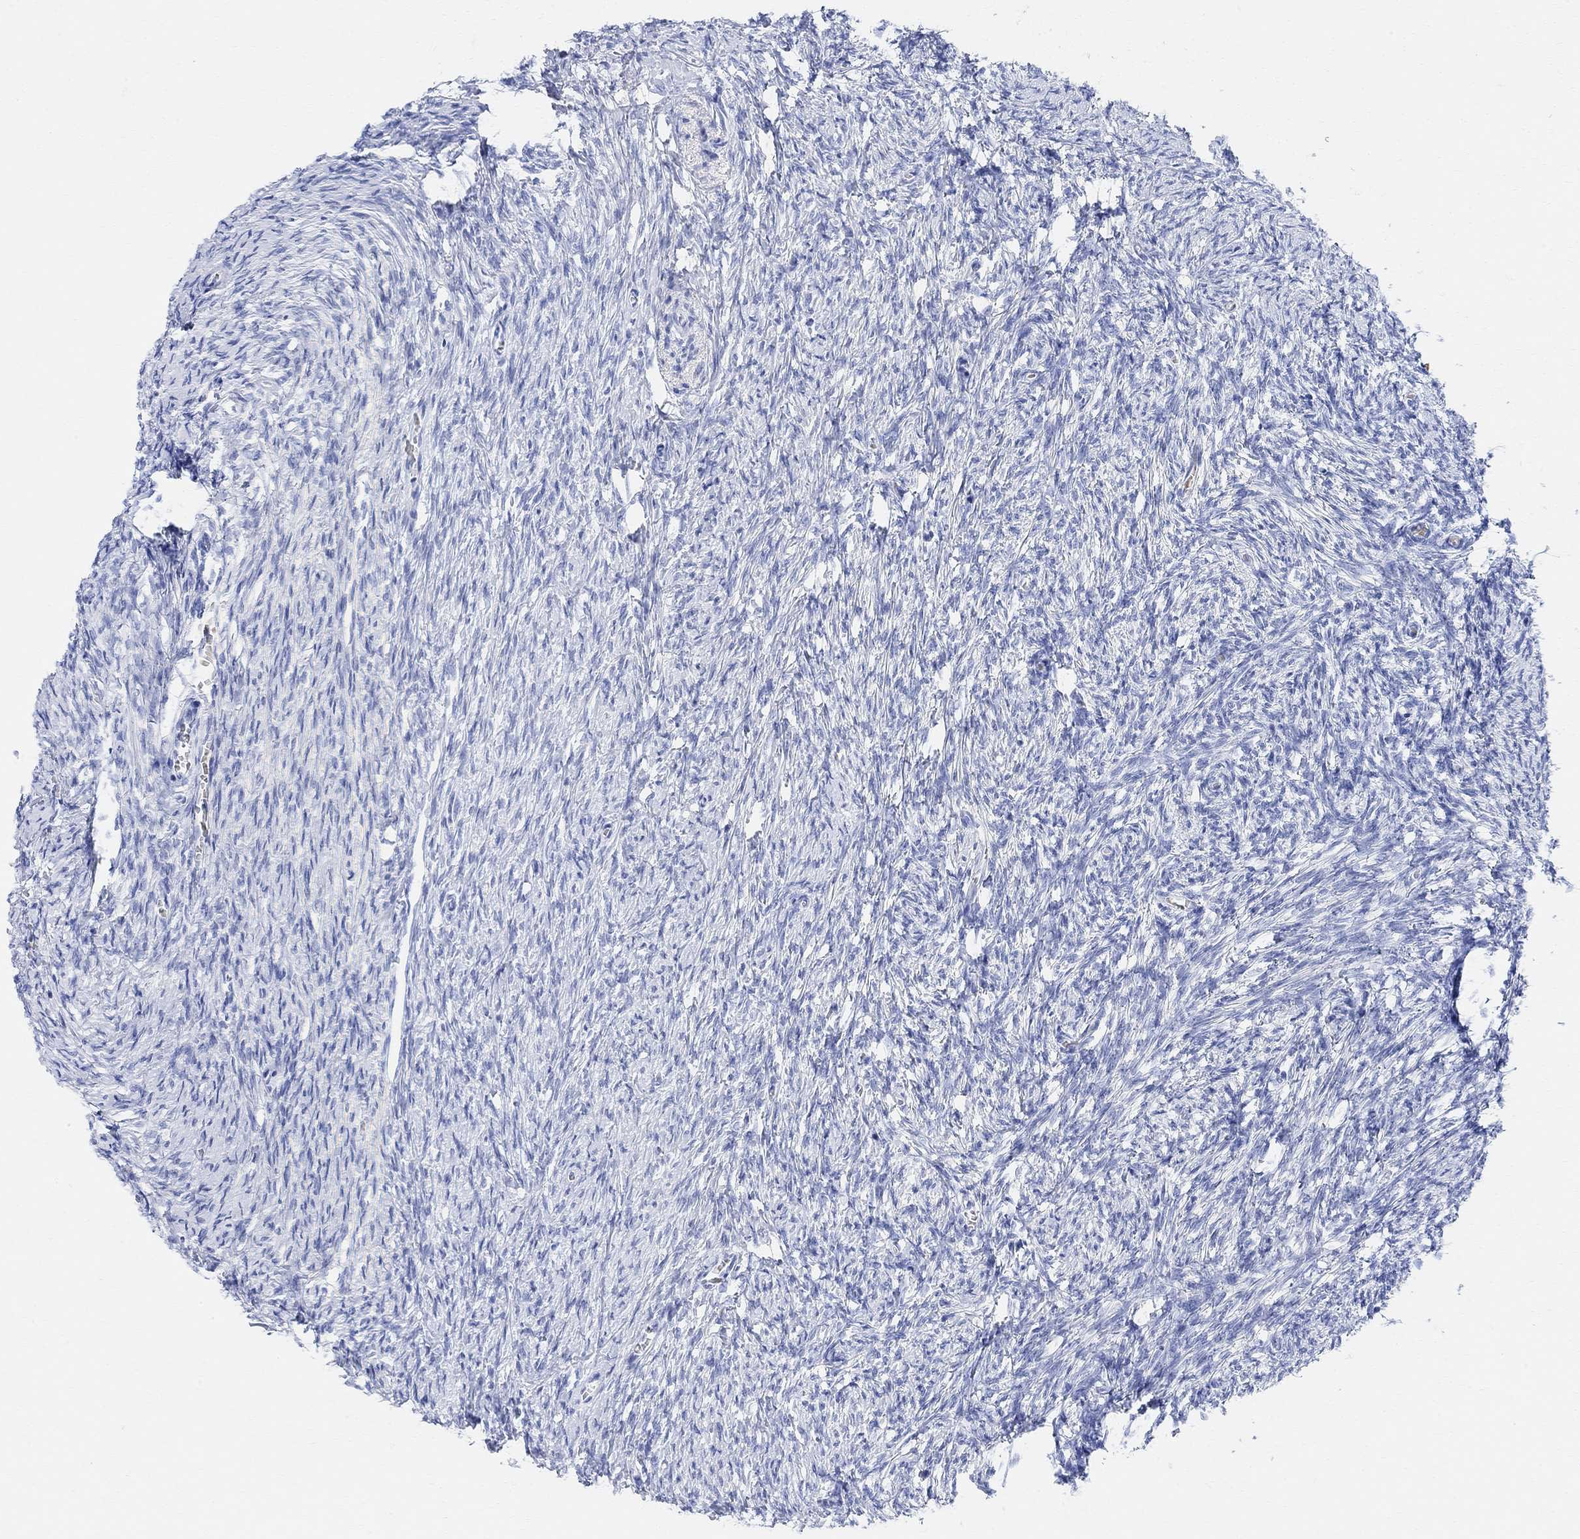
{"staining": {"intensity": "negative", "quantity": "none", "location": "none"}, "tissue": "ovary", "cell_type": "Follicle cells", "image_type": "normal", "snomed": [{"axis": "morphology", "description": "Normal tissue, NOS"}, {"axis": "topography", "description": "Ovary"}], "caption": "Immunohistochemistry of unremarkable human ovary exhibits no staining in follicle cells. (DAB immunohistochemistry (IHC) with hematoxylin counter stain).", "gene": "RETNLB", "patient": {"sex": "female", "age": 39}}